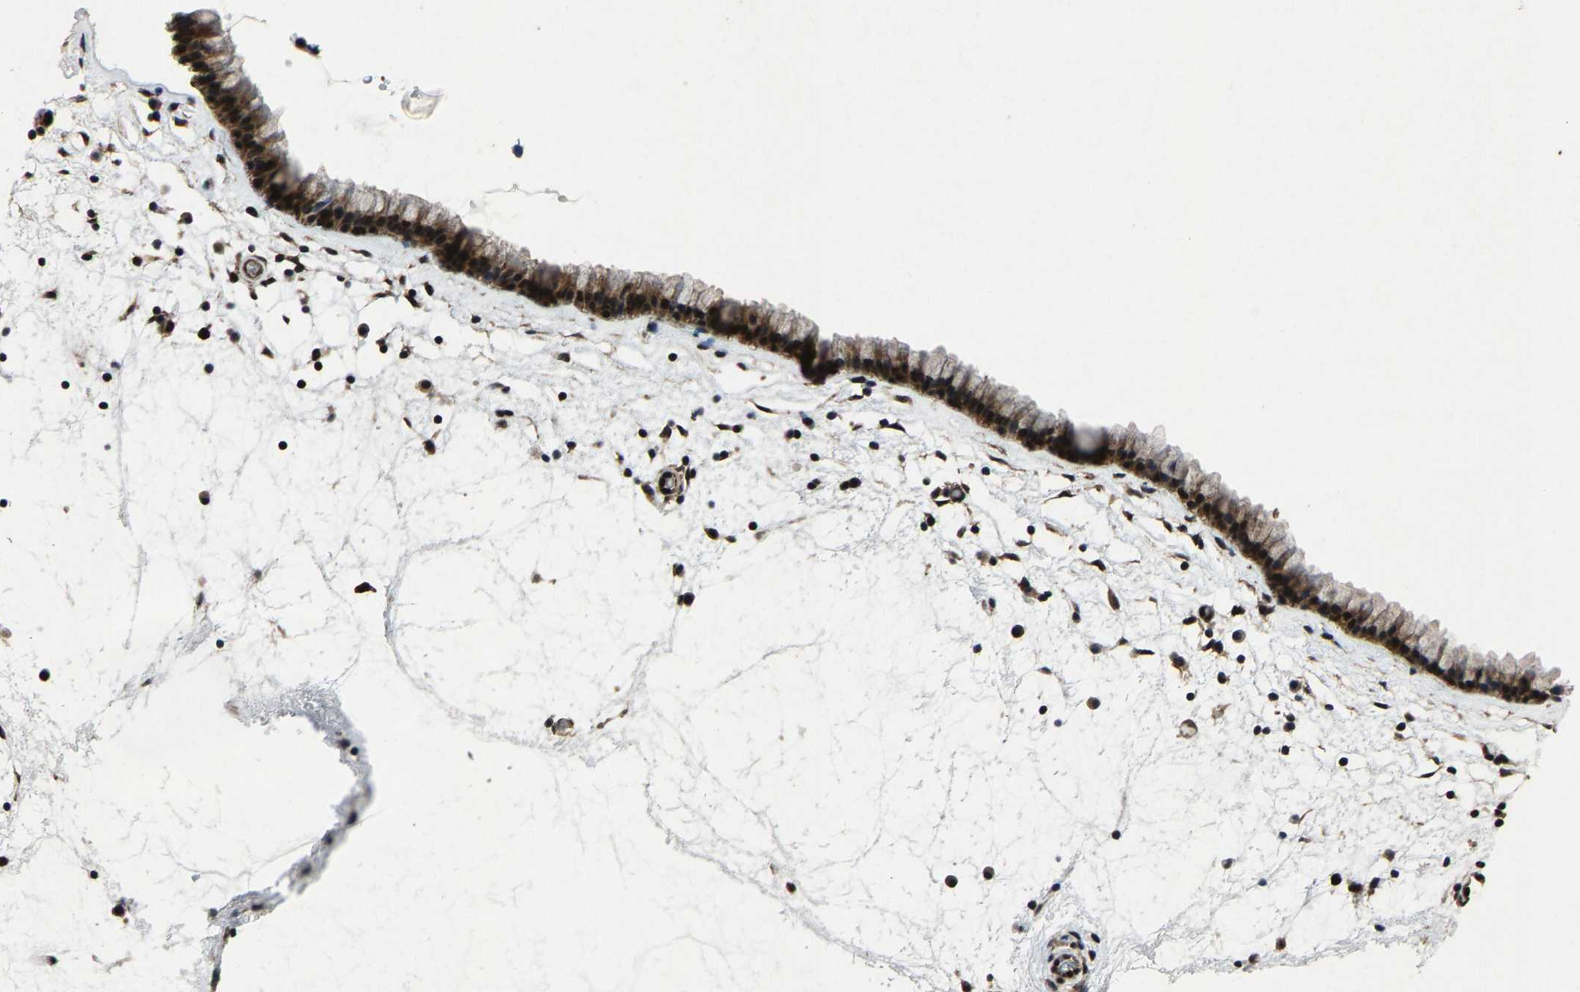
{"staining": {"intensity": "strong", "quantity": ">75%", "location": "cytoplasmic/membranous,nuclear"}, "tissue": "nasopharynx", "cell_type": "Respiratory epithelial cells", "image_type": "normal", "snomed": [{"axis": "morphology", "description": "Normal tissue, NOS"}, {"axis": "morphology", "description": "Inflammation, NOS"}, {"axis": "topography", "description": "Nasopharynx"}], "caption": "This is a histology image of IHC staining of normal nasopharynx, which shows strong expression in the cytoplasmic/membranous,nuclear of respiratory epithelial cells.", "gene": "ATXN3", "patient": {"sex": "male", "age": 48}}